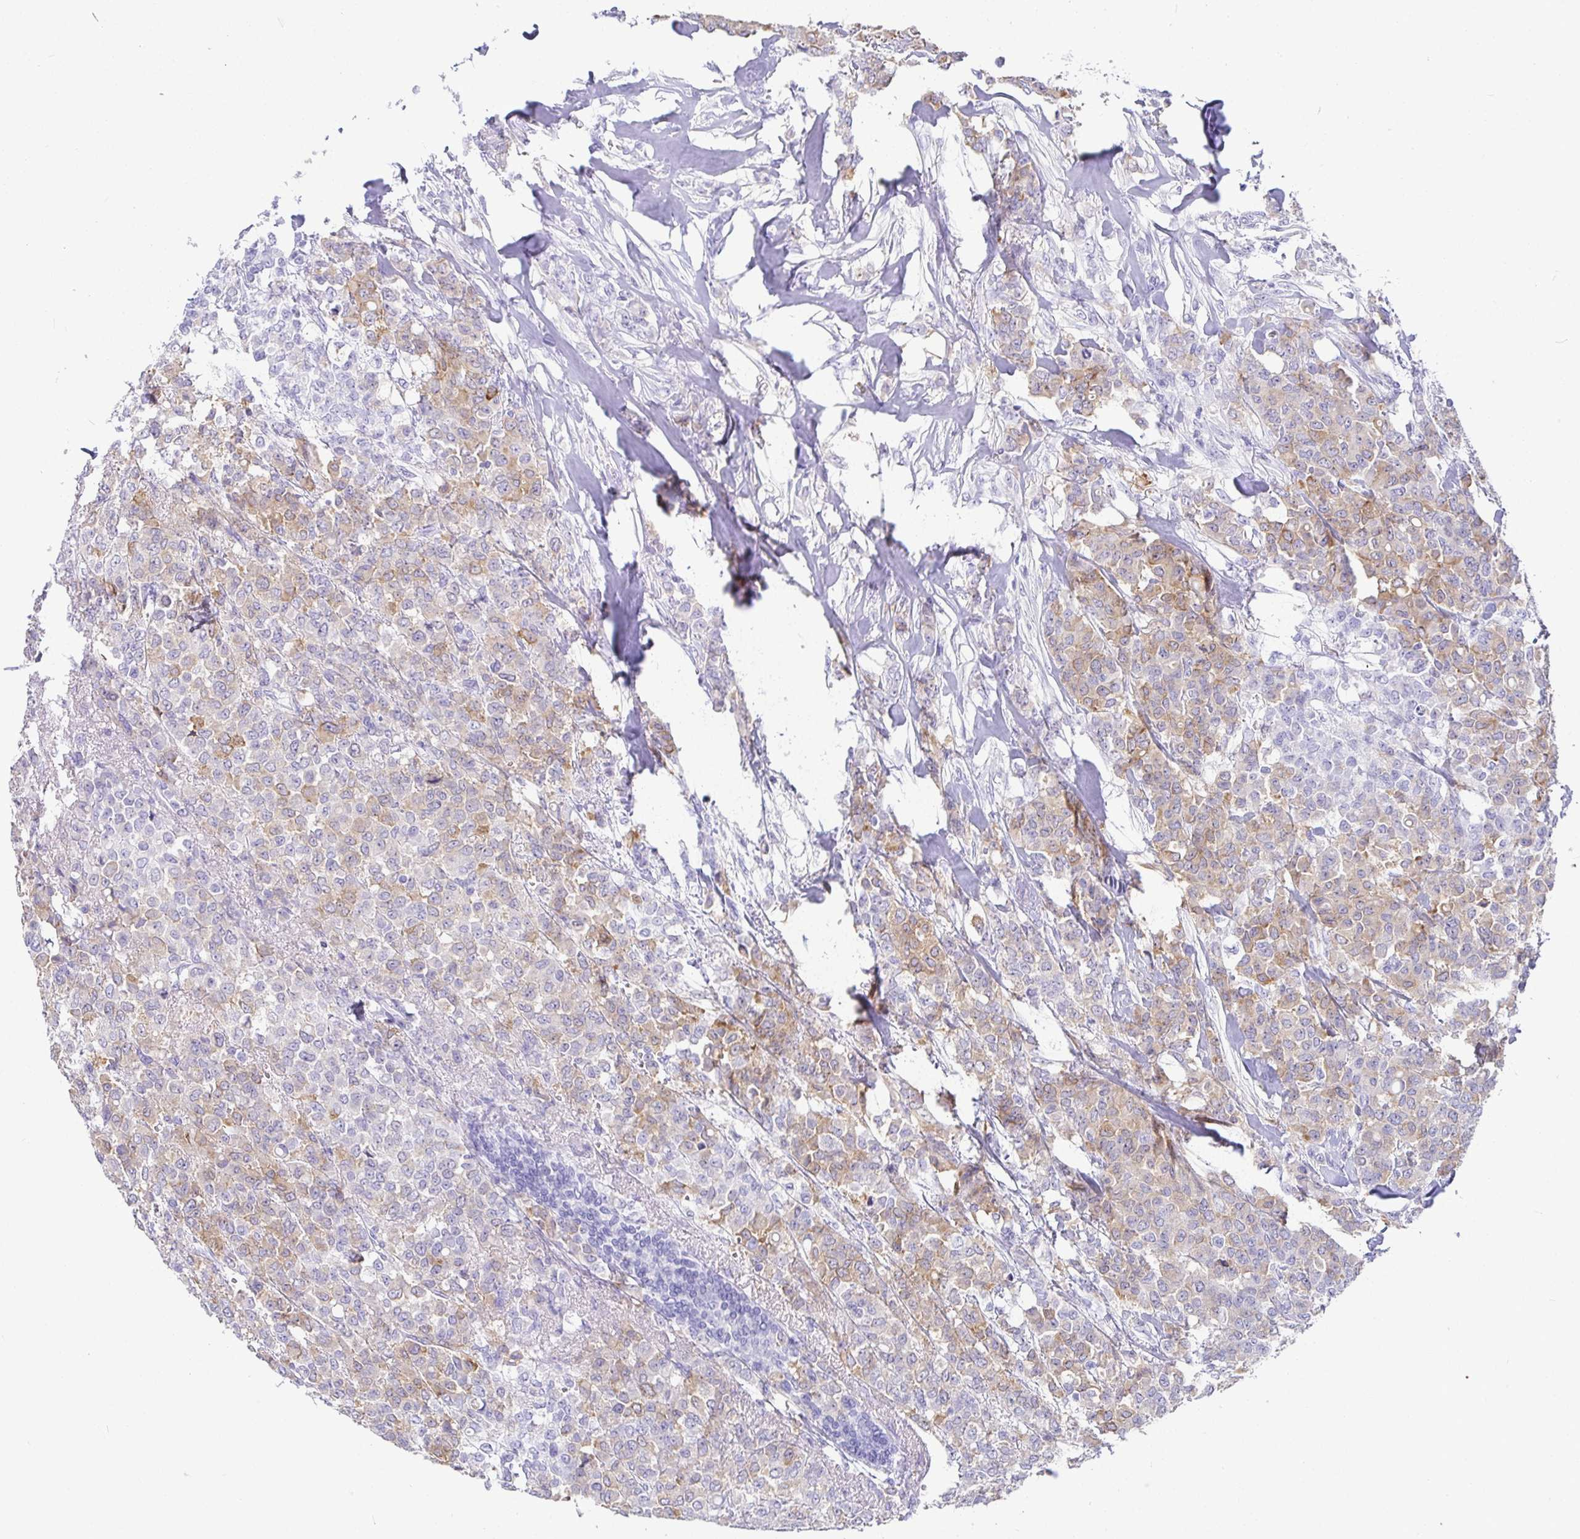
{"staining": {"intensity": "weak", "quantity": "25%-75%", "location": "cytoplasmic/membranous"}, "tissue": "breast cancer", "cell_type": "Tumor cells", "image_type": "cancer", "snomed": [{"axis": "morphology", "description": "Lobular carcinoma"}, {"axis": "topography", "description": "Breast"}], "caption": "Tumor cells exhibit low levels of weak cytoplasmic/membranous expression in about 25%-75% of cells in human breast lobular carcinoma.", "gene": "TMEM241", "patient": {"sex": "female", "age": 91}}